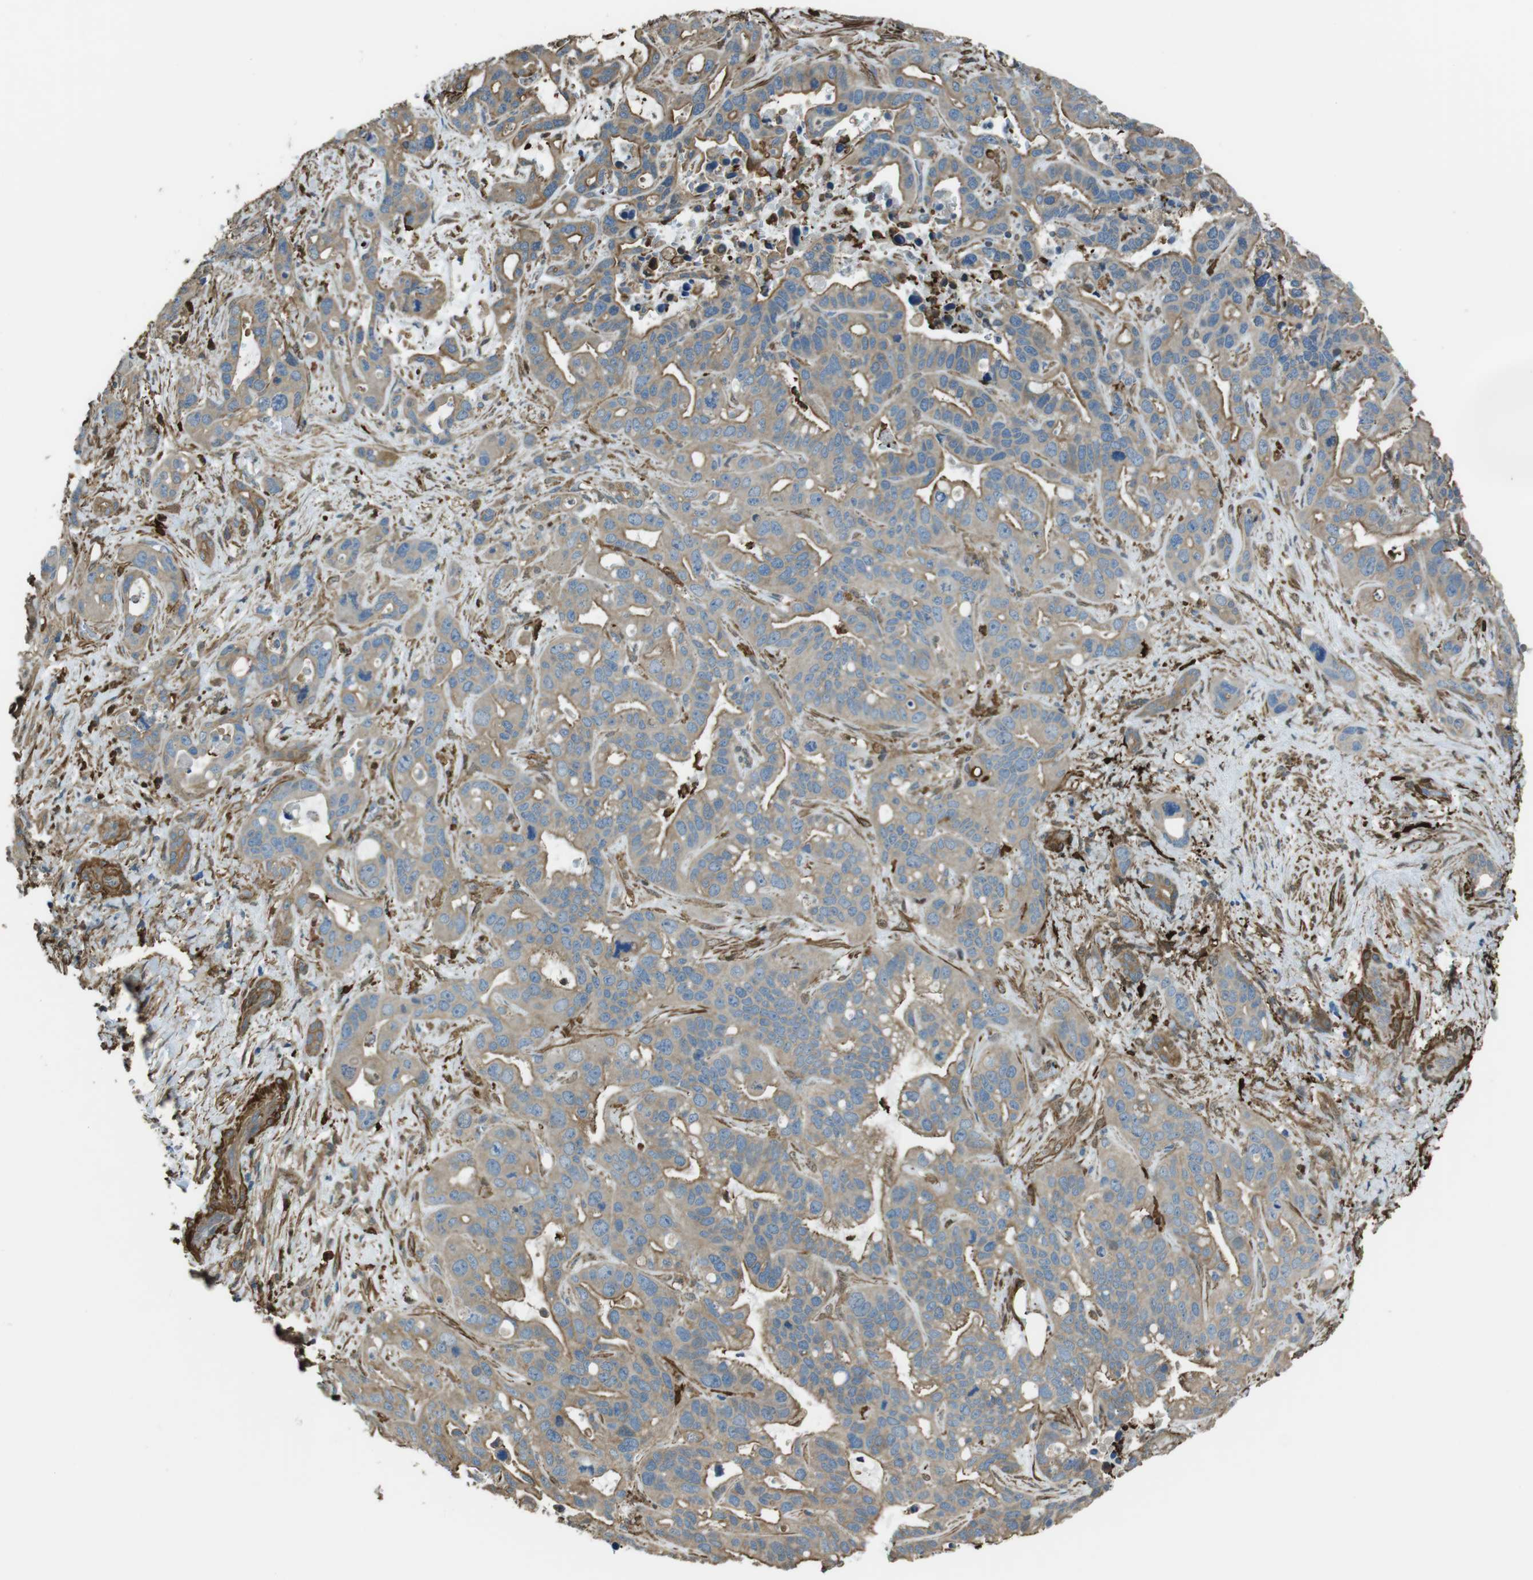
{"staining": {"intensity": "weak", "quantity": ">75%", "location": "cytoplasmic/membranous"}, "tissue": "liver cancer", "cell_type": "Tumor cells", "image_type": "cancer", "snomed": [{"axis": "morphology", "description": "Cholangiocarcinoma"}, {"axis": "topography", "description": "Liver"}], "caption": "There is low levels of weak cytoplasmic/membranous positivity in tumor cells of liver cancer, as demonstrated by immunohistochemical staining (brown color).", "gene": "SFT2D1", "patient": {"sex": "female", "age": 65}}